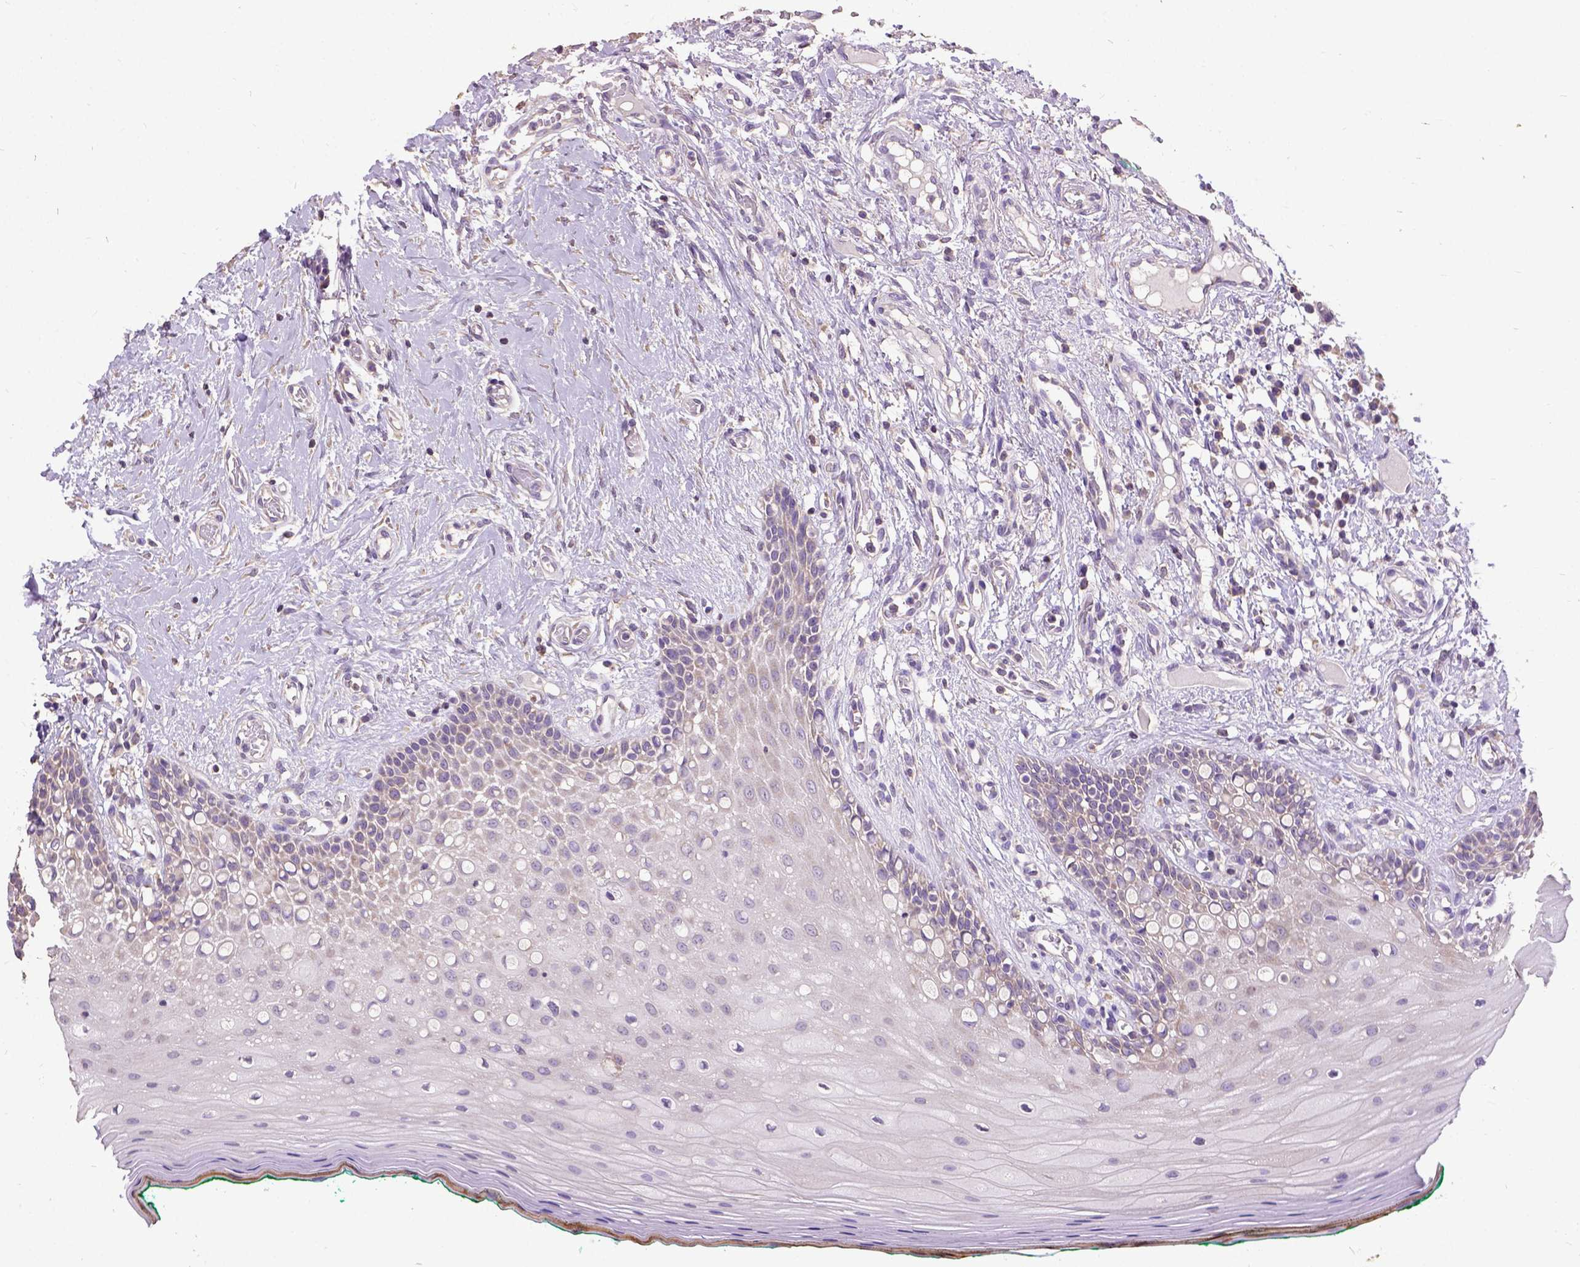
{"staining": {"intensity": "moderate", "quantity": "<25%", "location": "cytoplasmic/membranous"}, "tissue": "oral mucosa", "cell_type": "Squamous epithelial cells", "image_type": "normal", "snomed": [{"axis": "morphology", "description": "Normal tissue, NOS"}, {"axis": "topography", "description": "Oral tissue"}], "caption": "High-power microscopy captured an immunohistochemistry micrograph of benign oral mucosa, revealing moderate cytoplasmic/membranous expression in approximately <25% of squamous epithelial cells.", "gene": "DQX1", "patient": {"sex": "female", "age": 83}}